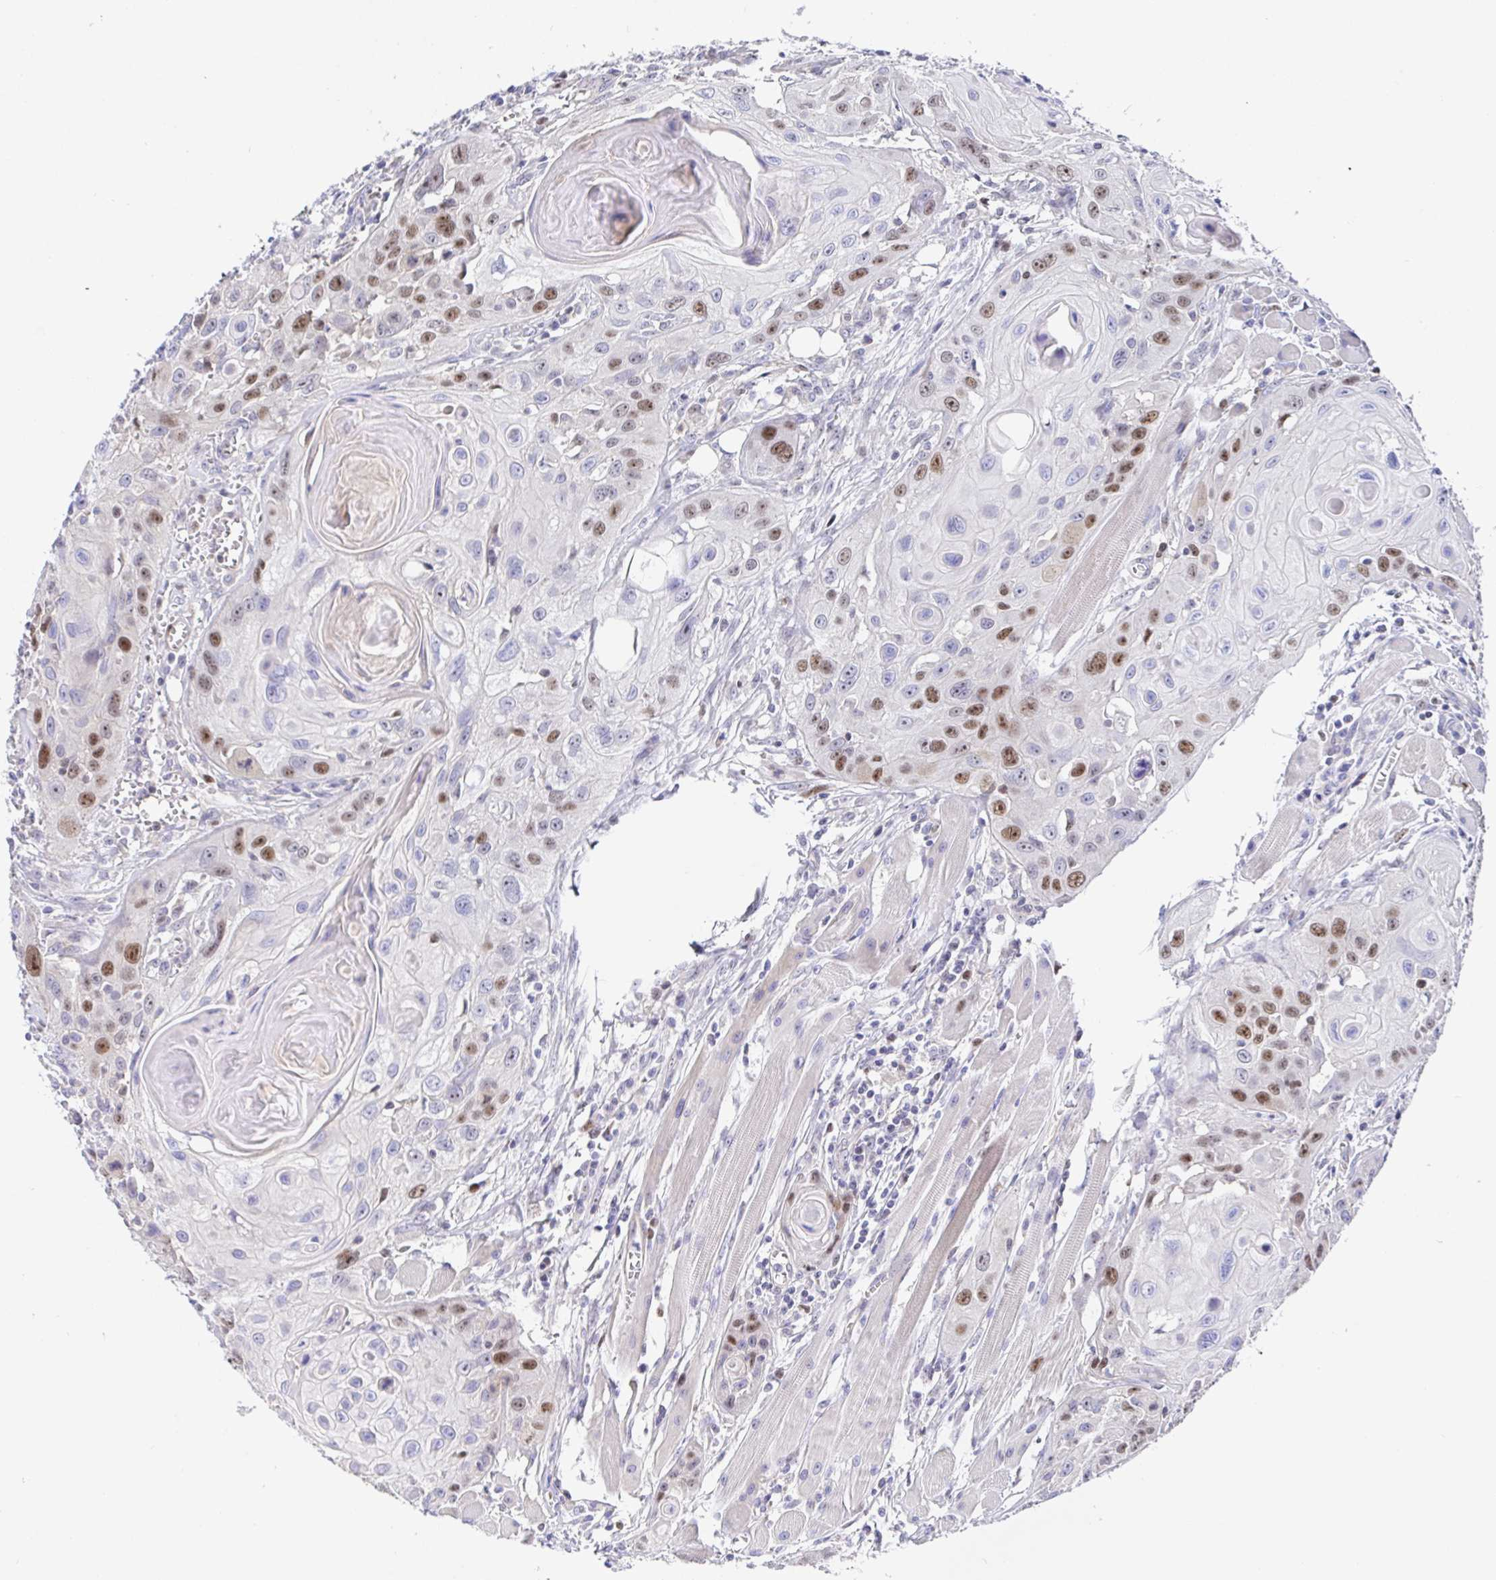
{"staining": {"intensity": "moderate", "quantity": "25%-75%", "location": "nuclear"}, "tissue": "head and neck cancer", "cell_type": "Tumor cells", "image_type": "cancer", "snomed": [{"axis": "morphology", "description": "Squamous cell carcinoma, NOS"}, {"axis": "topography", "description": "Oral tissue"}, {"axis": "topography", "description": "Head-Neck"}], "caption": "Moderate nuclear expression for a protein is seen in approximately 25%-75% of tumor cells of head and neck cancer (squamous cell carcinoma) using IHC.", "gene": "TIMELESS", "patient": {"sex": "male", "age": 58}}